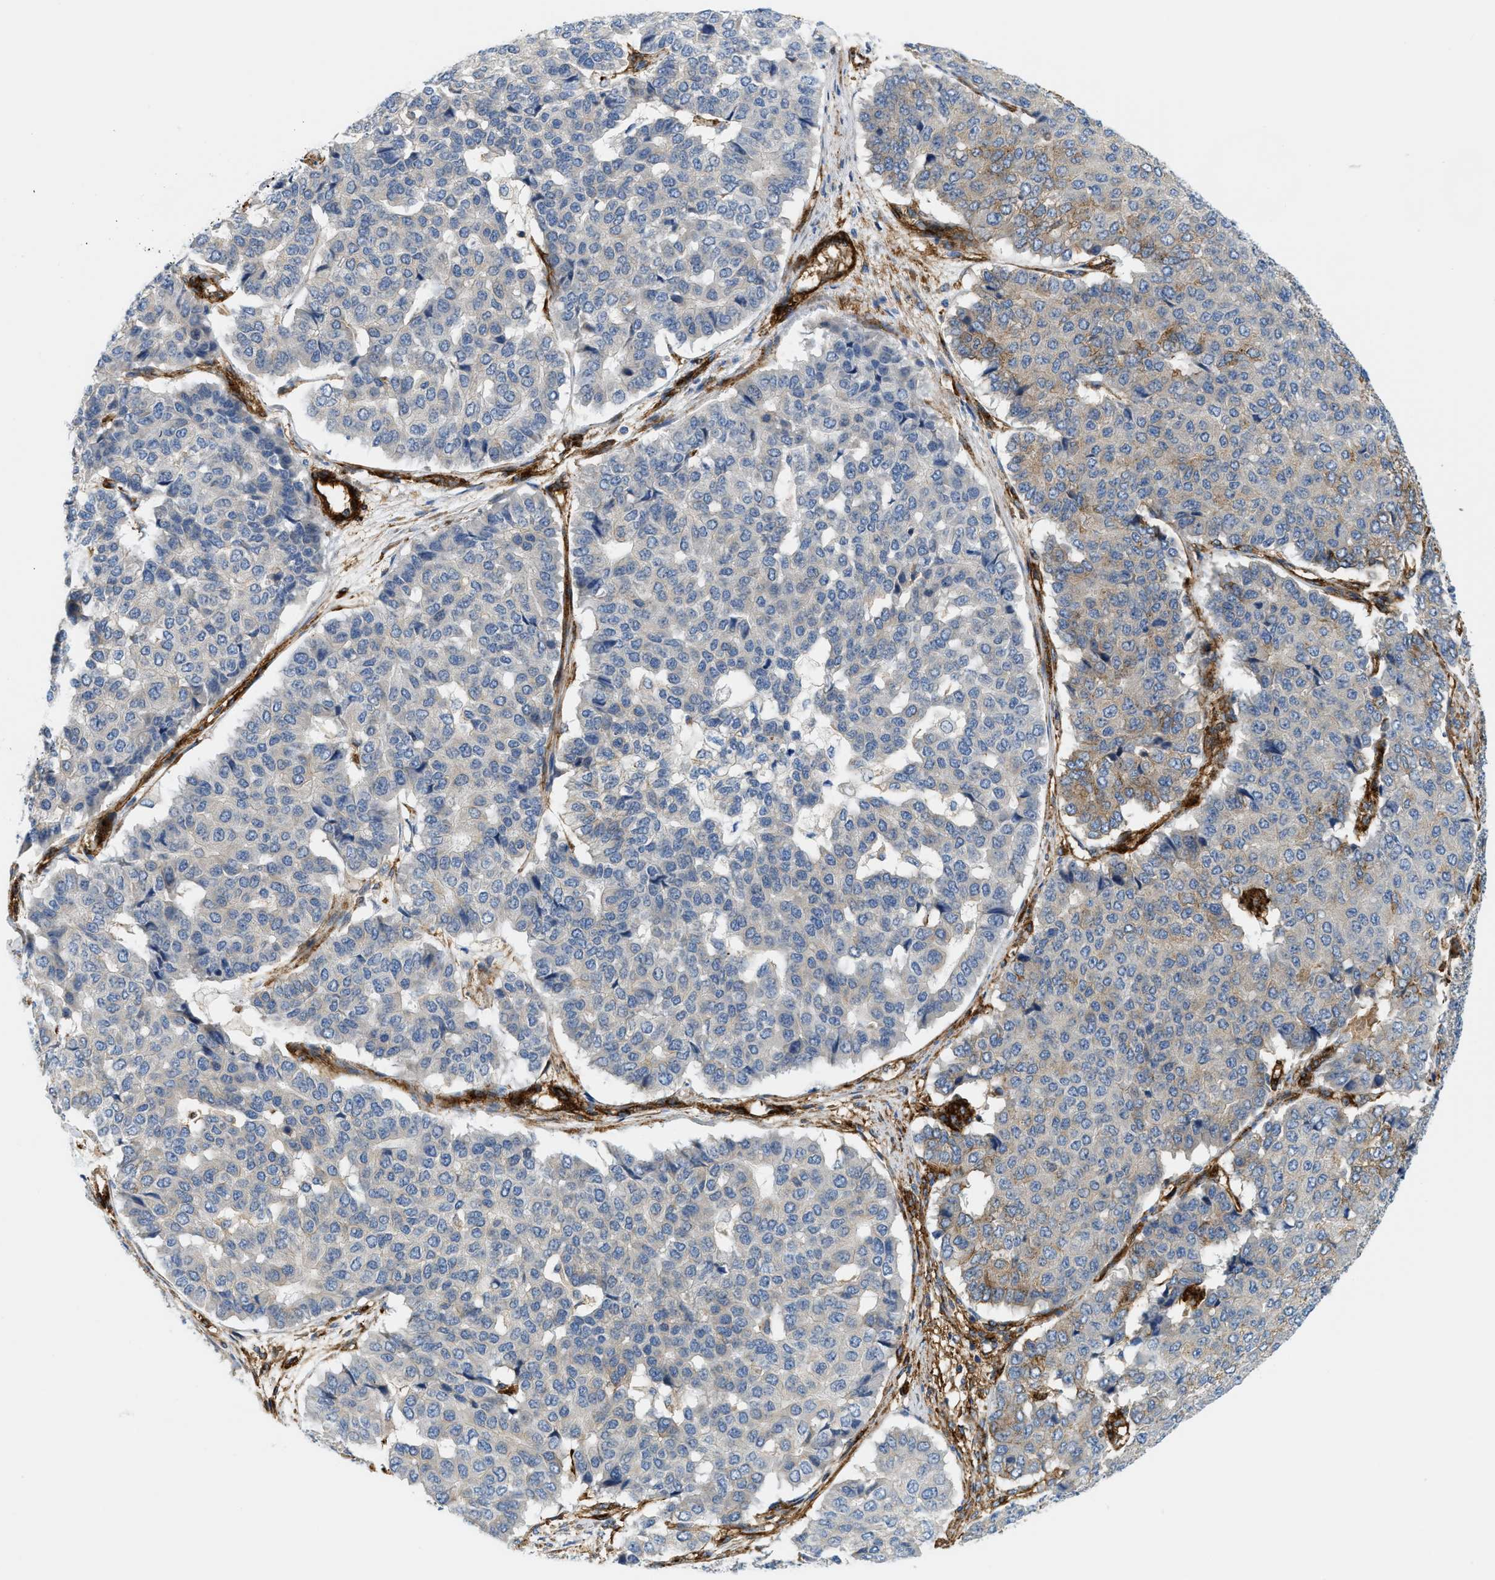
{"staining": {"intensity": "negative", "quantity": "none", "location": "none"}, "tissue": "pancreatic cancer", "cell_type": "Tumor cells", "image_type": "cancer", "snomed": [{"axis": "morphology", "description": "Adenocarcinoma, NOS"}, {"axis": "topography", "description": "Pancreas"}], "caption": "This is an immunohistochemistry micrograph of human adenocarcinoma (pancreatic). There is no positivity in tumor cells.", "gene": "HIP1", "patient": {"sex": "male", "age": 50}}